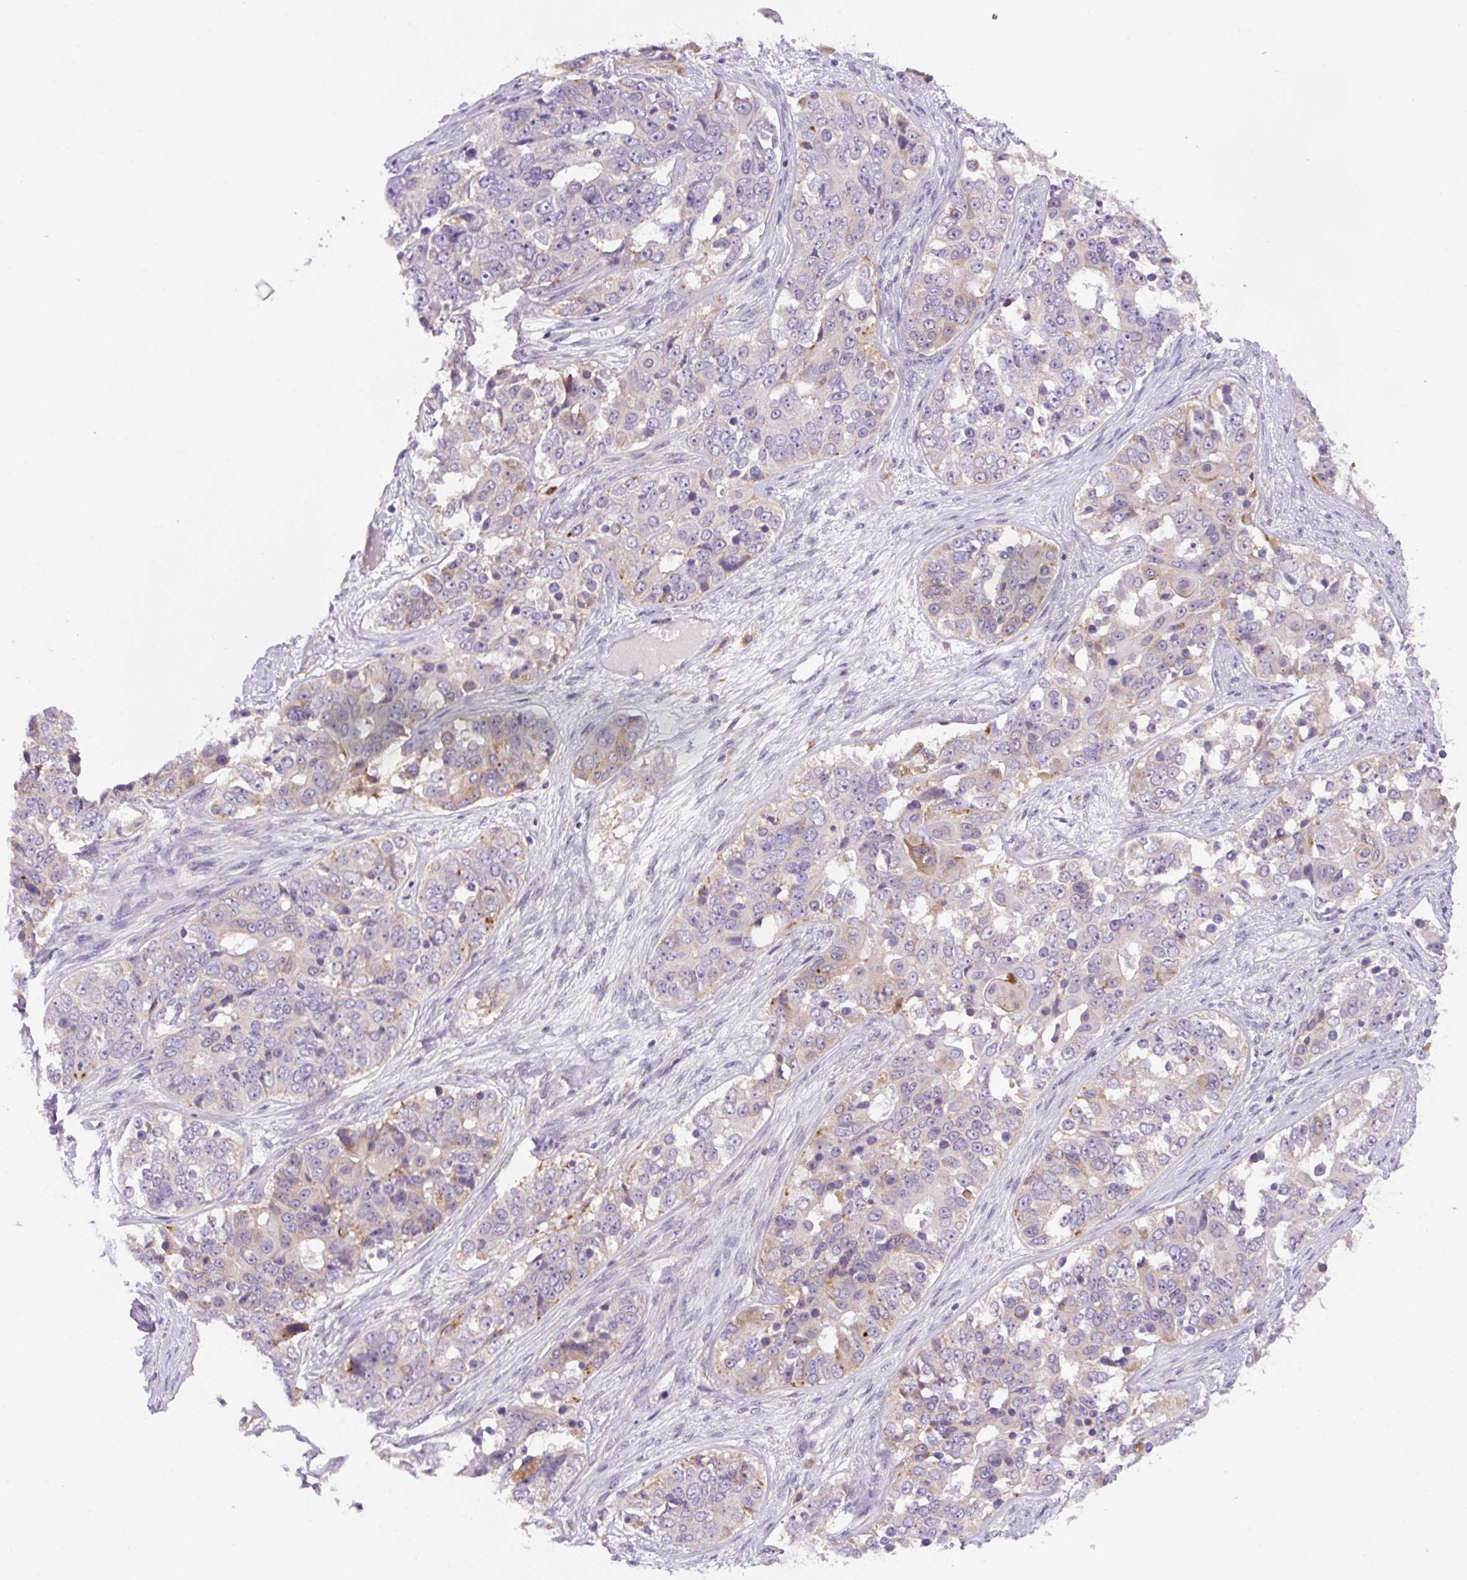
{"staining": {"intensity": "moderate", "quantity": "<25%", "location": "cytoplasmic/membranous,nuclear"}, "tissue": "ovarian cancer", "cell_type": "Tumor cells", "image_type": "cancer", "snomed": [{"axis": "morphology", "description": "Carcinoma, endometroid"}, {"axis": "topography", "description": "Ovary"}], "caption": "Brown immunohistochemical staining in ovarian endometroid carcinoma demonstrates moderate cytoplasmic/membranous and nuclear expression in about <25% of tumor cells. The staining was performed using DAB to visualize the protein expression in brown, while the nuclei were stained in blue with hematoxylin (Magnification: 20x).", "gene": "CEBPZOS", "patient": {"sex": "female", "age": 51}}